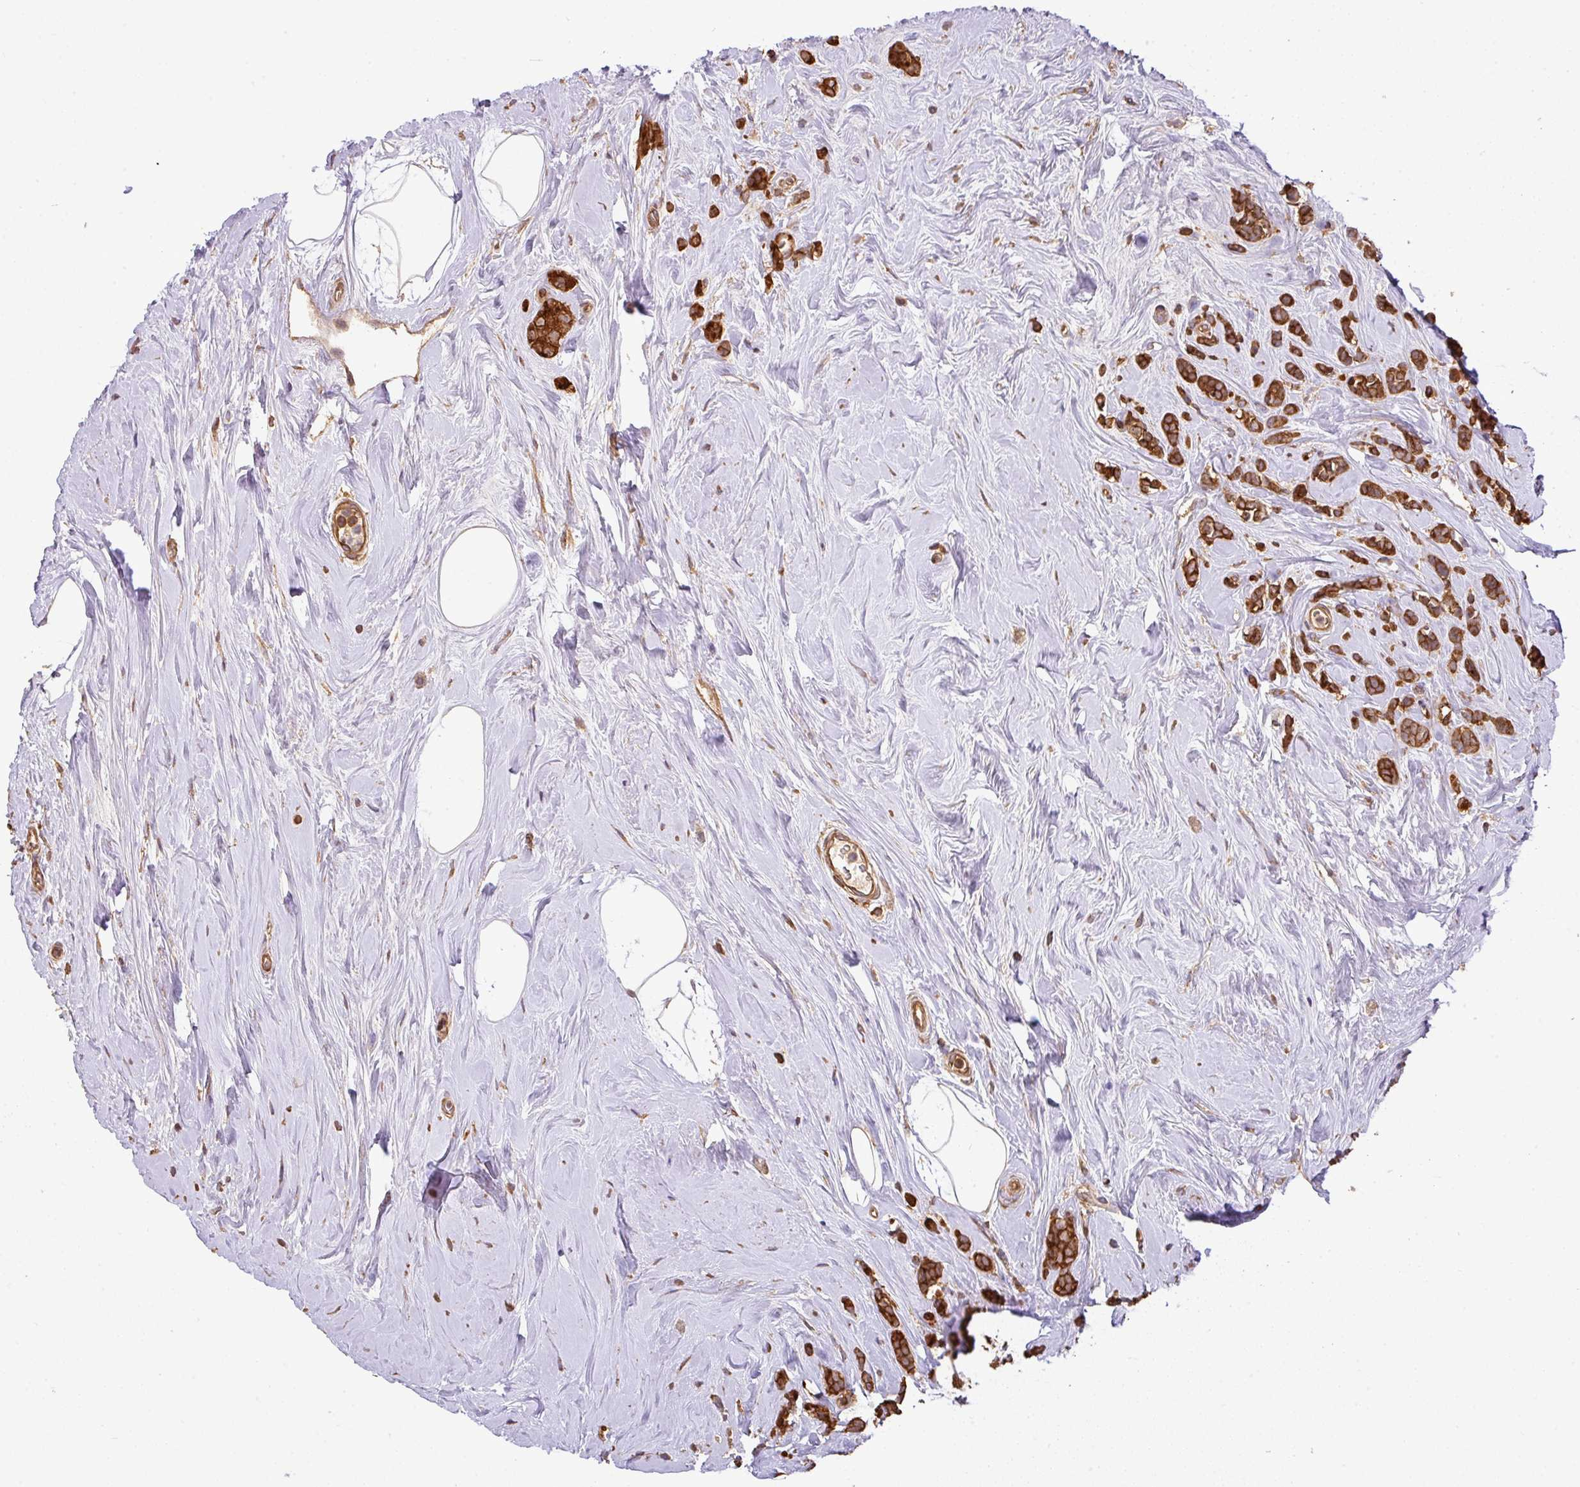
{"staining": {"intensity": "strong", "quantity": ">75%", "location": "cytoplasmic/membranous"}, "tissue": "breast cancer", "cell_type": "Tumor cells", "image_type": "cancer", "snomed": [{"axis": "morphology", "description": "Duct carcinoma"}, {"axis": "topography", "description": "Breast"}], "caption": "The immunohistochemical stain labels strong cytoplasmic/membranous expression in tumor cells of intraductal carcinoma (breast) tissue. Immunohistochemistry (ihc) stains the protein in brown and the nuclei are stained blue.", "gene": "GSPT1", "patient": {"sex": "female", "age": 75}}